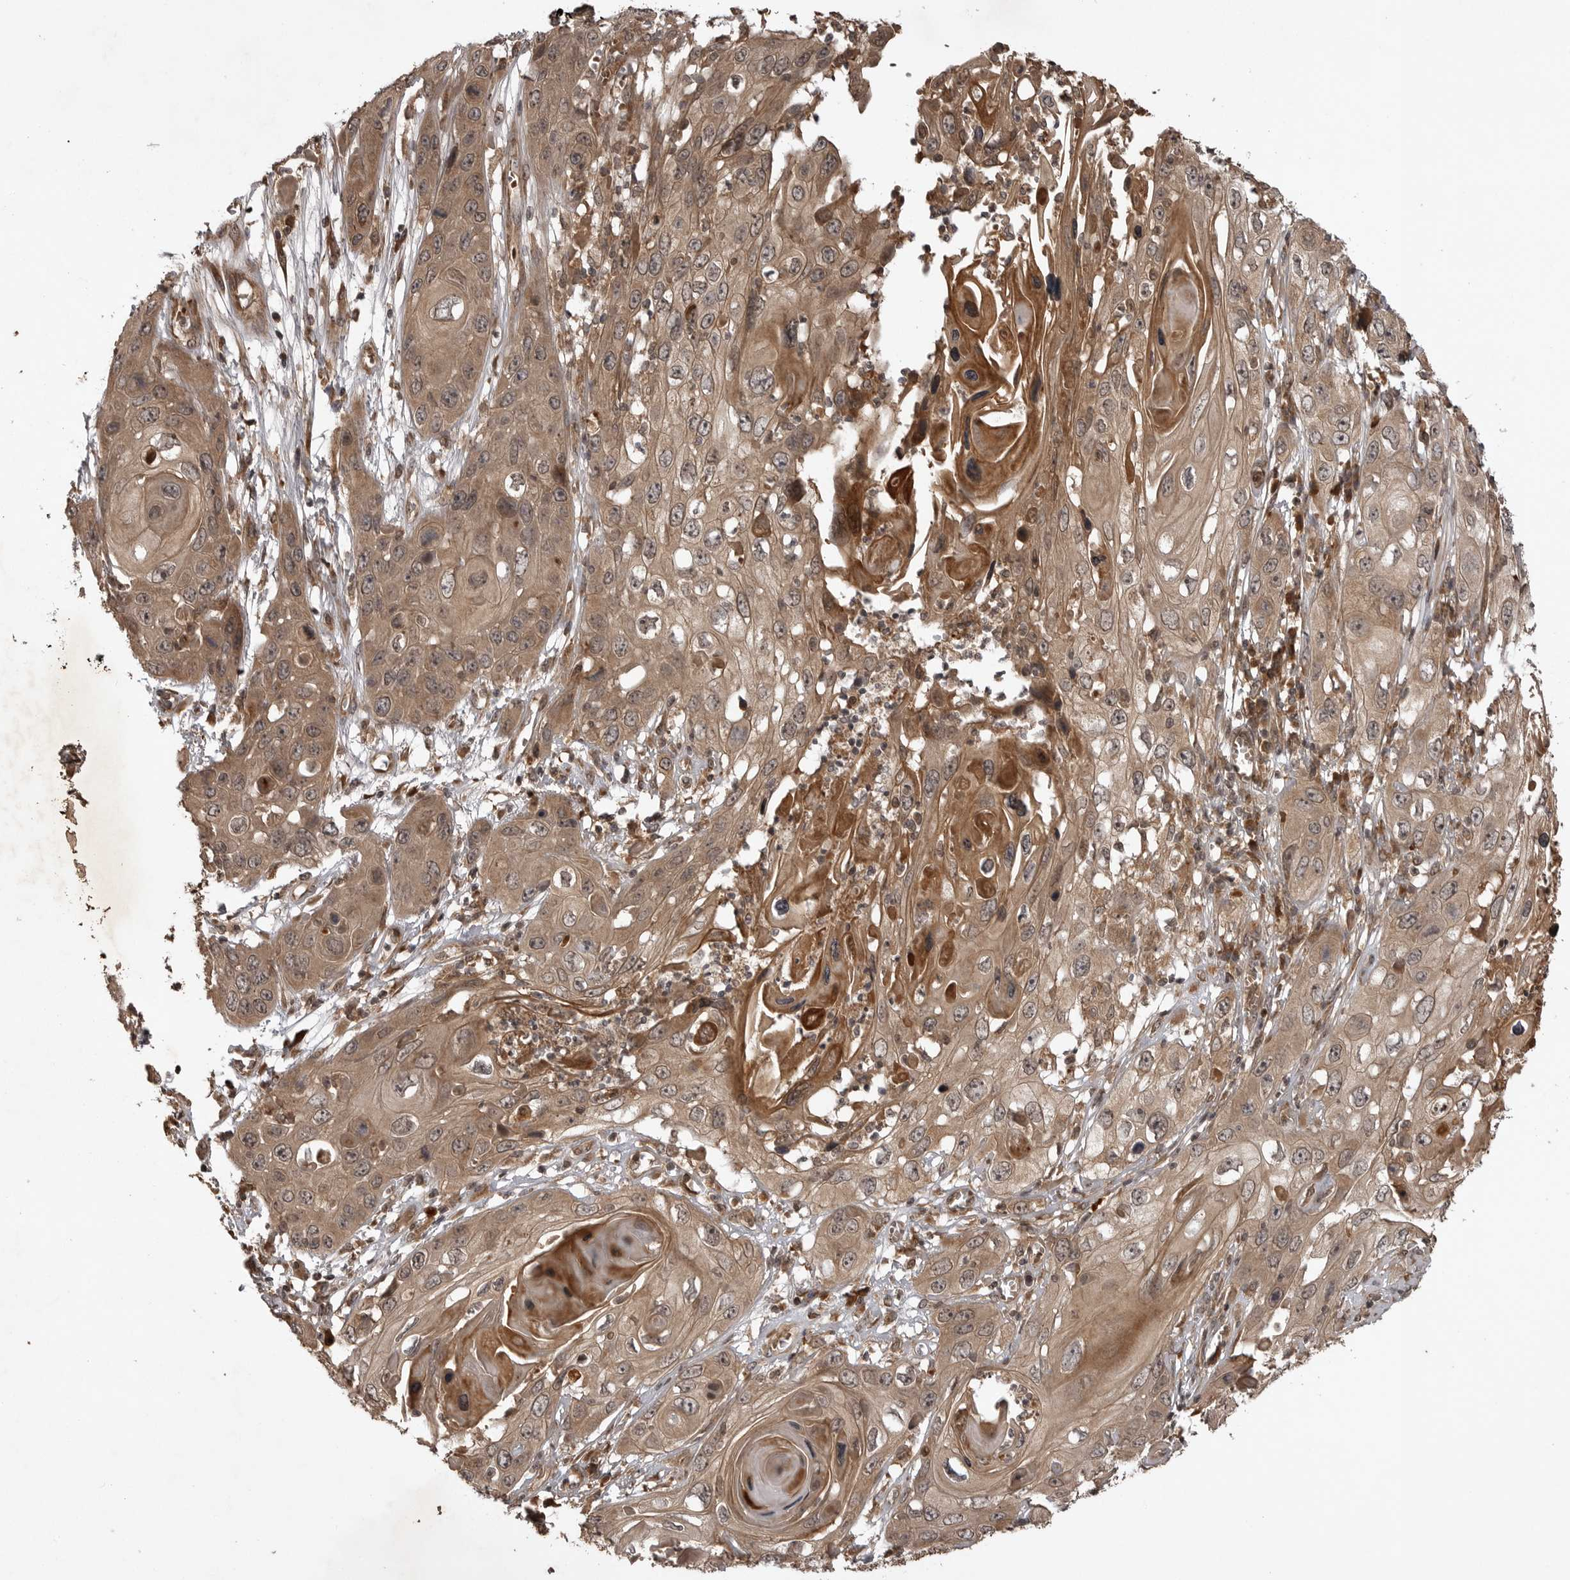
{"staining": {"intensity": "moderate", "quantity": ">75%", "location": "cytoplasmic/membranous"}, "tissue": "skin cancer", "cell_type": "Tumor cells", "image_type": "cancer", "snomed": [{"axis": "morphology", "description": "Squamous cell carcinoma, NOS"}, {"axis": "topography", "description": "Skin"}], "caption": "Moderate cytoplasmic/membranous positivity for a protein is appreciated in about >75% of tumor cells of skin cancer using IHC.", "gene": "AKAP7", "patient": {"sex": "male", "age": 55}}